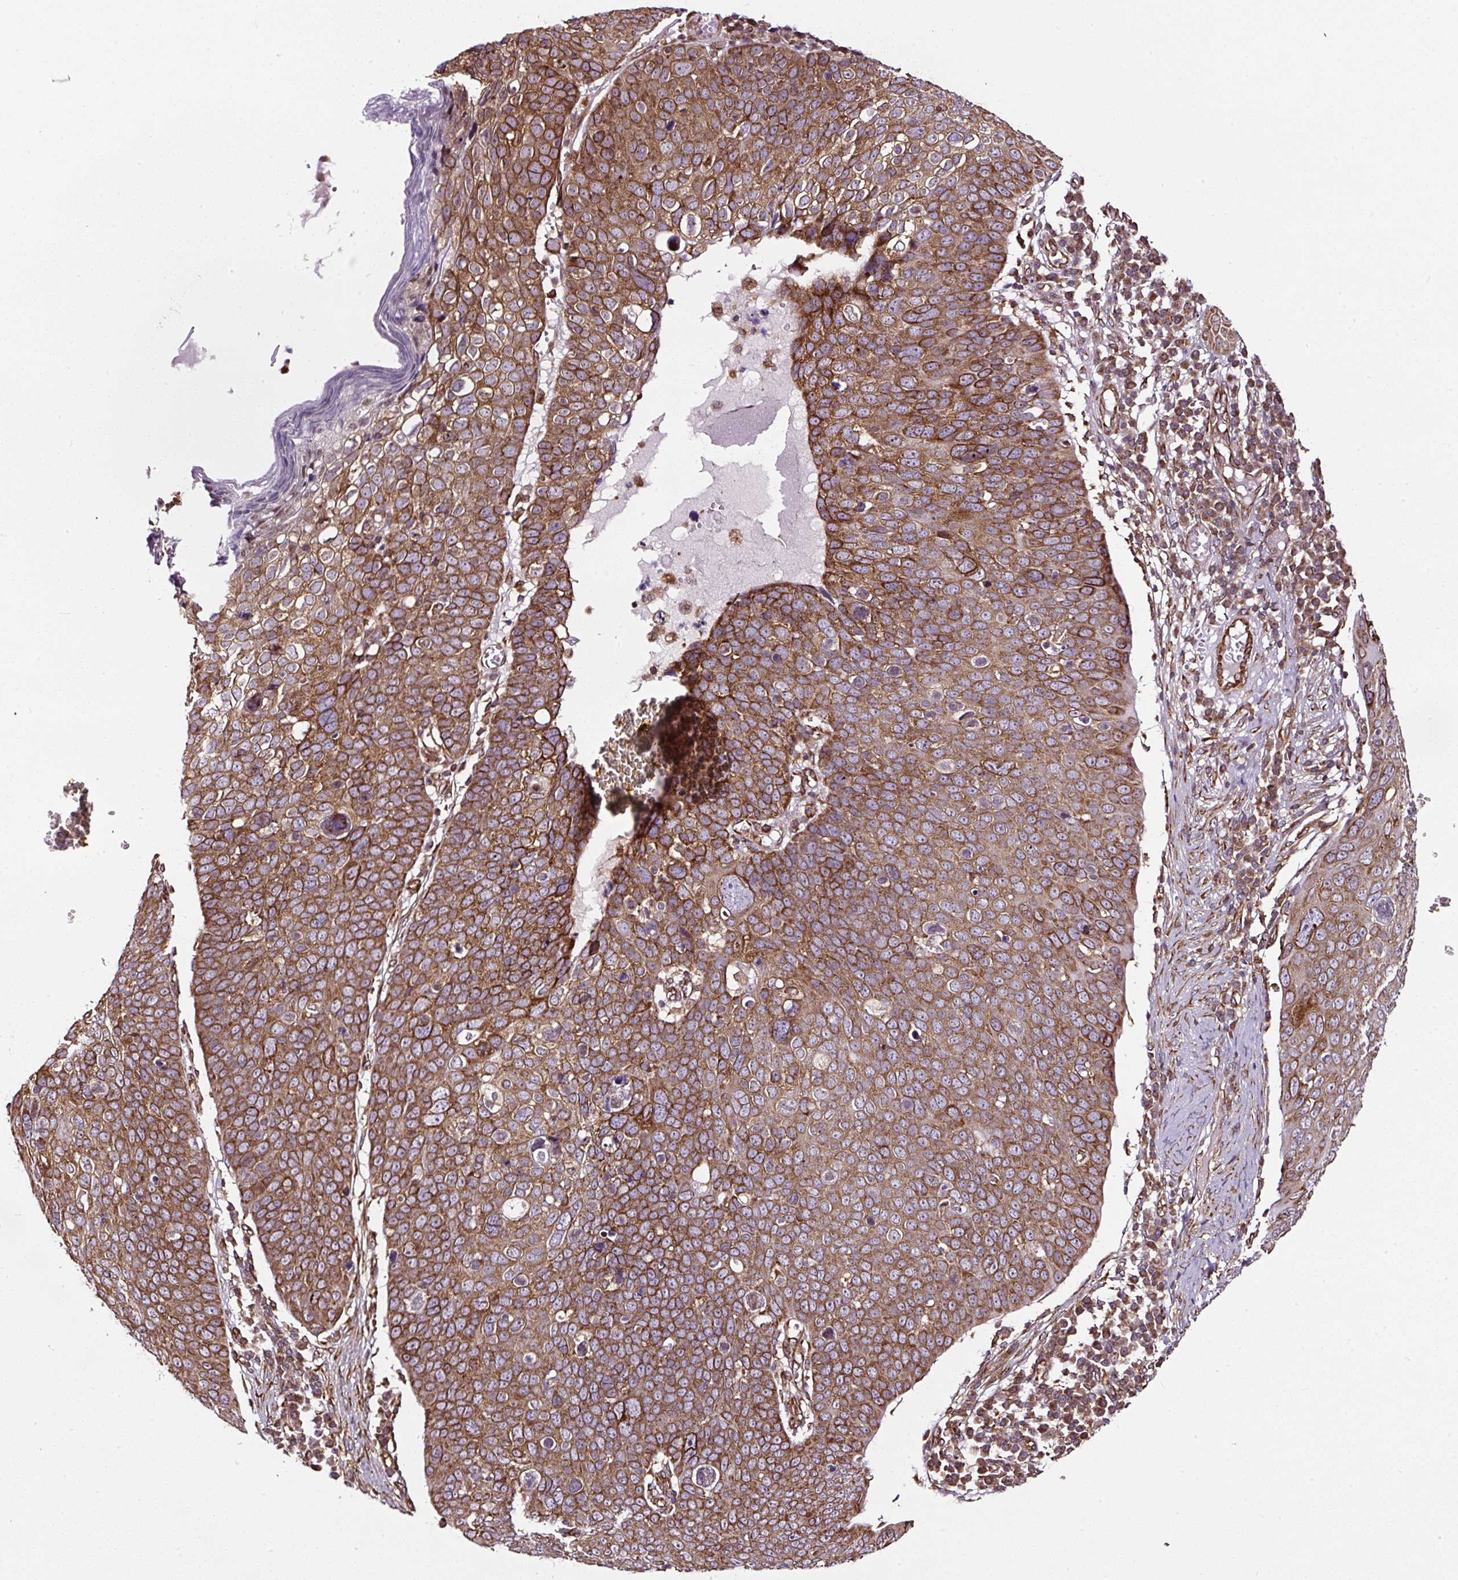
{"staining": {"intensity": "moderate", "quantity": ">75%", "location": "cytoplasmic/membranous"}, "tissue": "skin cancer", "cell_type": "Tumor cells", "image_type": "cancer", "snomed": [{"axis": "morphology", "description": "Squamous cell carcinoma, NOS"}, {"axis": "topography", "description": "Skin"}], "caption": "A photomicrograph of skin squamous cell carcinoma stained for a protein shows moderate cytoplasmic/membranous brown staining in tumor cells.", "gene": "KDM4E", "patient": {"sex": "male", "age": 71}}